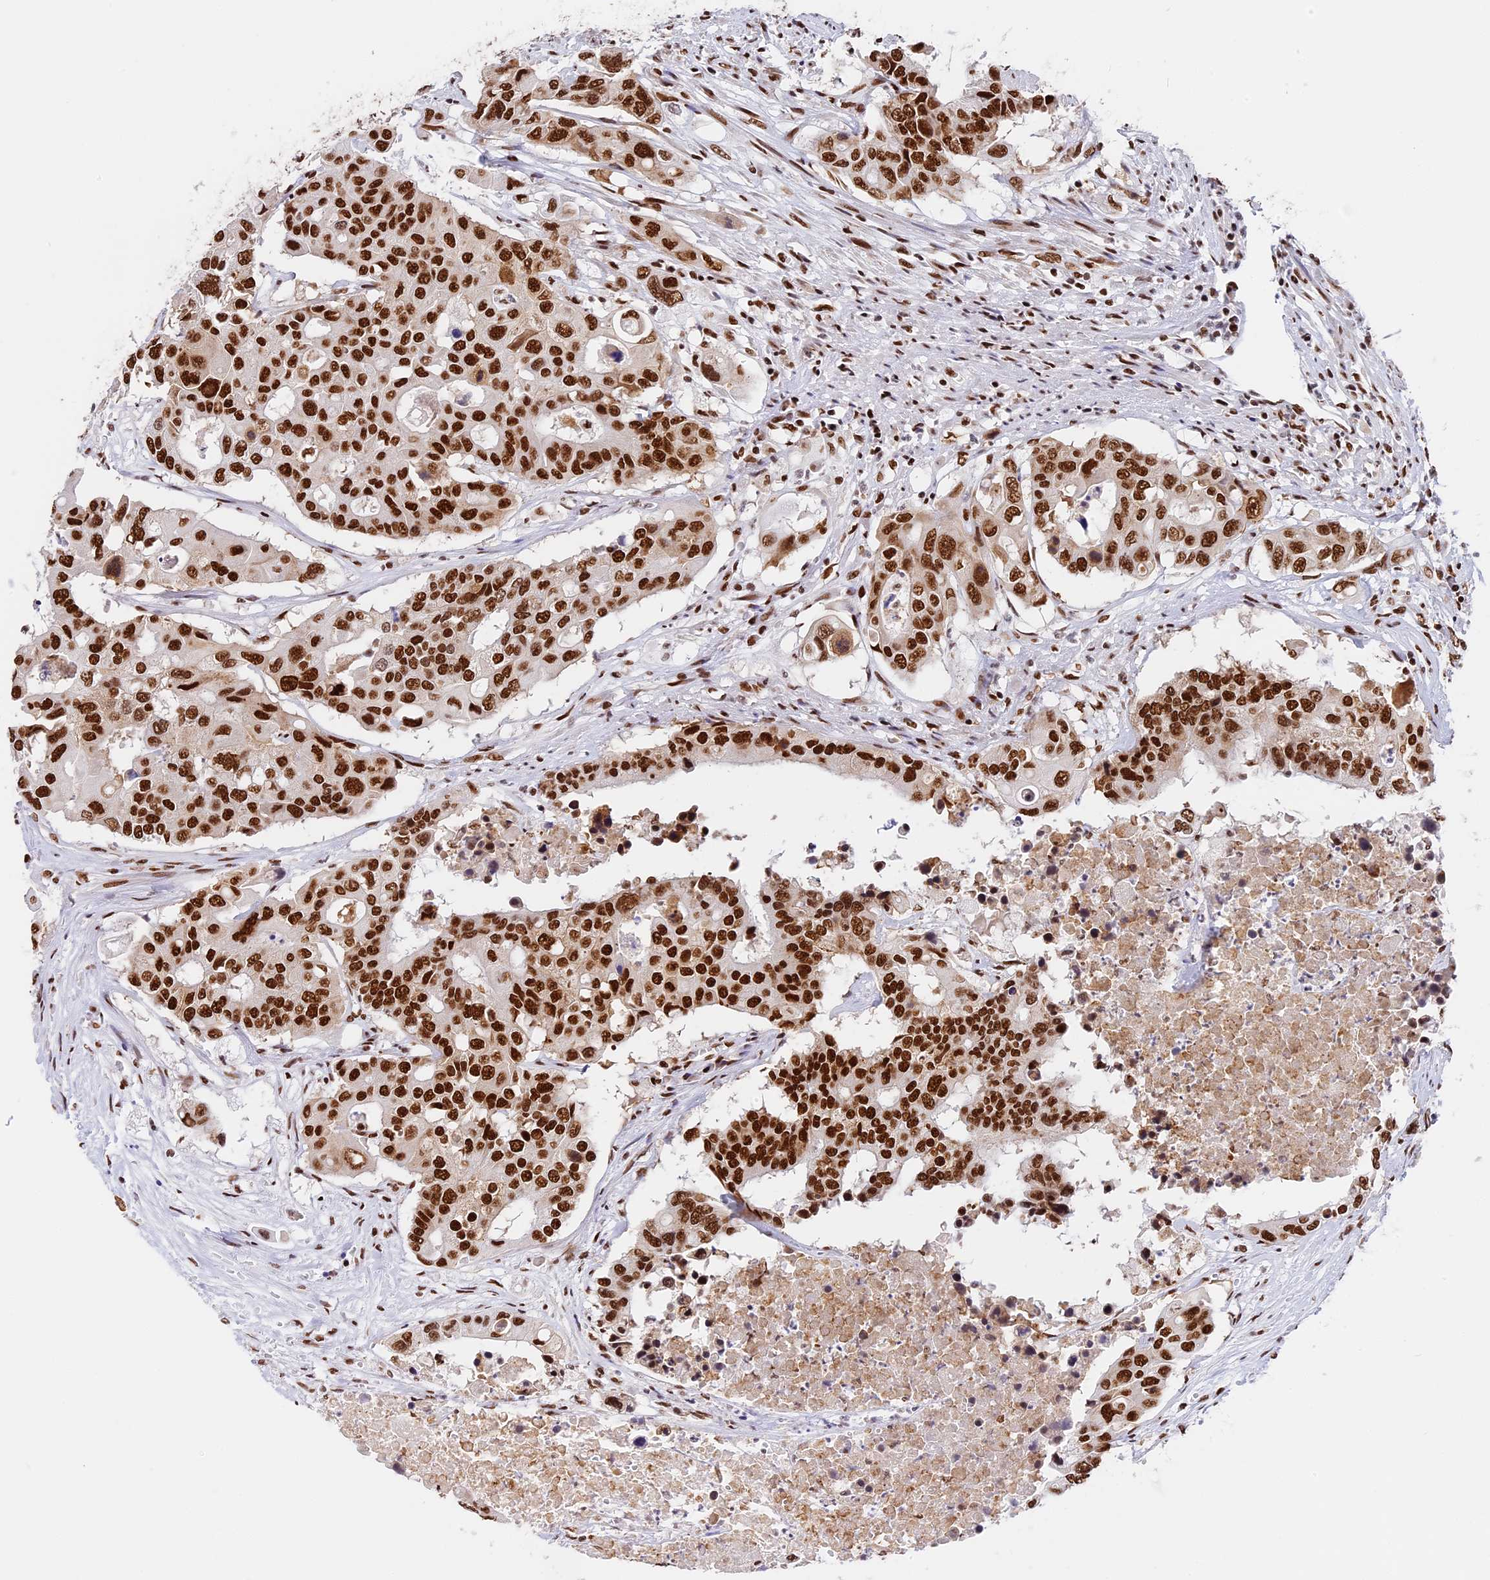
{"staining": {"intensity": "strong", "quantity": ">75%", "location": "nuclear"}, "tissue": "colorectal cancer", "cell_type": "Tumor cells", "image_type": "cancer", "snomed": [{"axis": "morphology", "description": "Adenocarcinoma, NOS"}, {"axis": "topography", "description": "Colon"}], "caption": "A brown stain highlights strong nuclear expression of a protein in human colorectal cancer (adenocarcinoma) tumor cells. The protein is shown in brown color, while the nuclei are stained blue.", "gene": "SBNO1", "patient": {"sex": "male", "age": 77}}